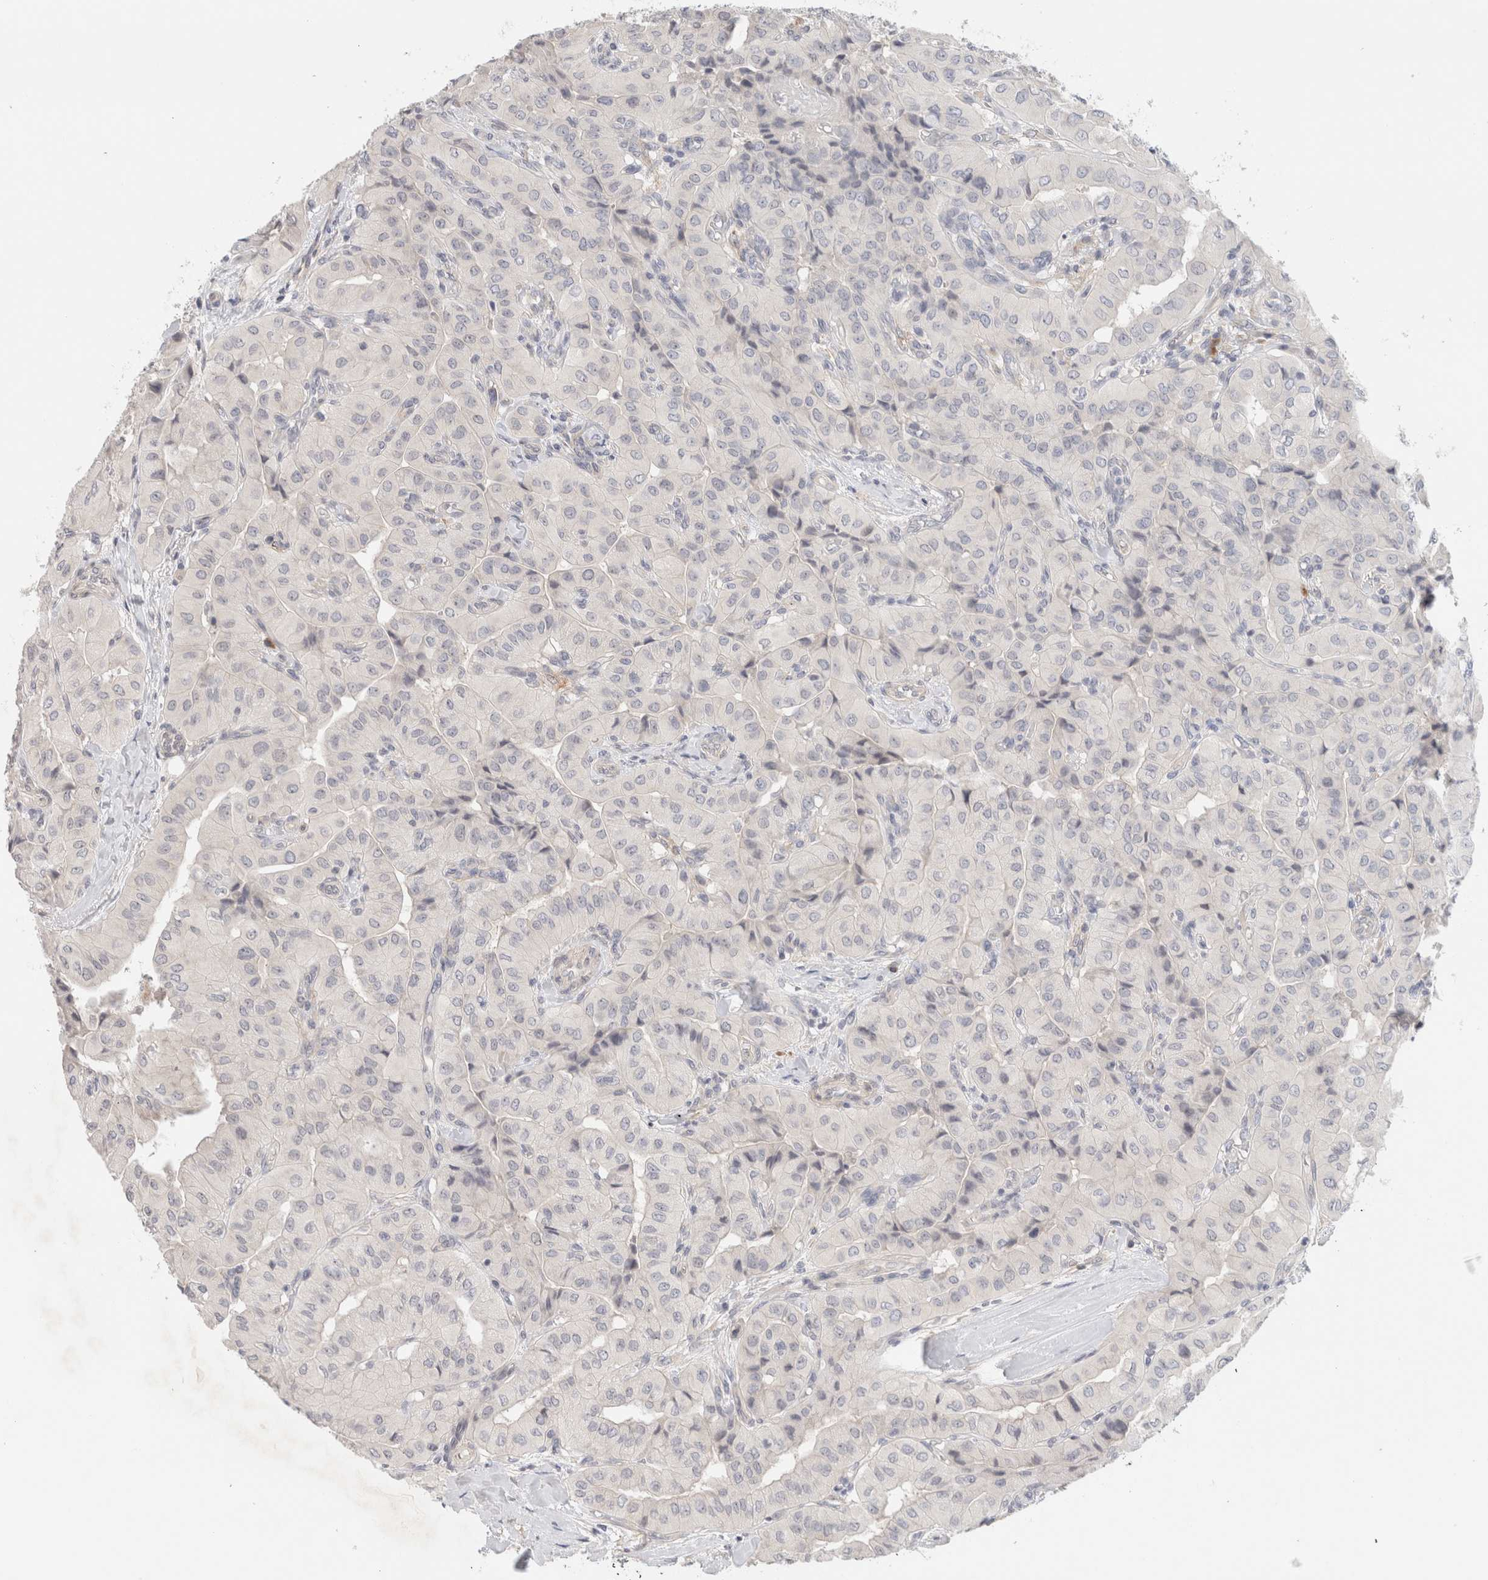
{"staining": {"intensity": "negative", "quantity": "none", "location": "none"}, "tissue": "thyroid cancer", "cell_type": "Tumor cells", "image_type": "cancer", "snomed": [{"axis": "morphology", "description": "Papillary adenocarcinoma, NOS"}, {"axis": "topography", "description": "Thyroid gland"}], "caption": "Tumor cells are negative for brown protein staining in thyroid papillary adenocarcinoma. (Brightfield microscopy of DAB (3,3'-diaminobenzidine) IHC at high magnification).", "gene": "SPRTN", "patient": {"sex": "female", "age": 59}}